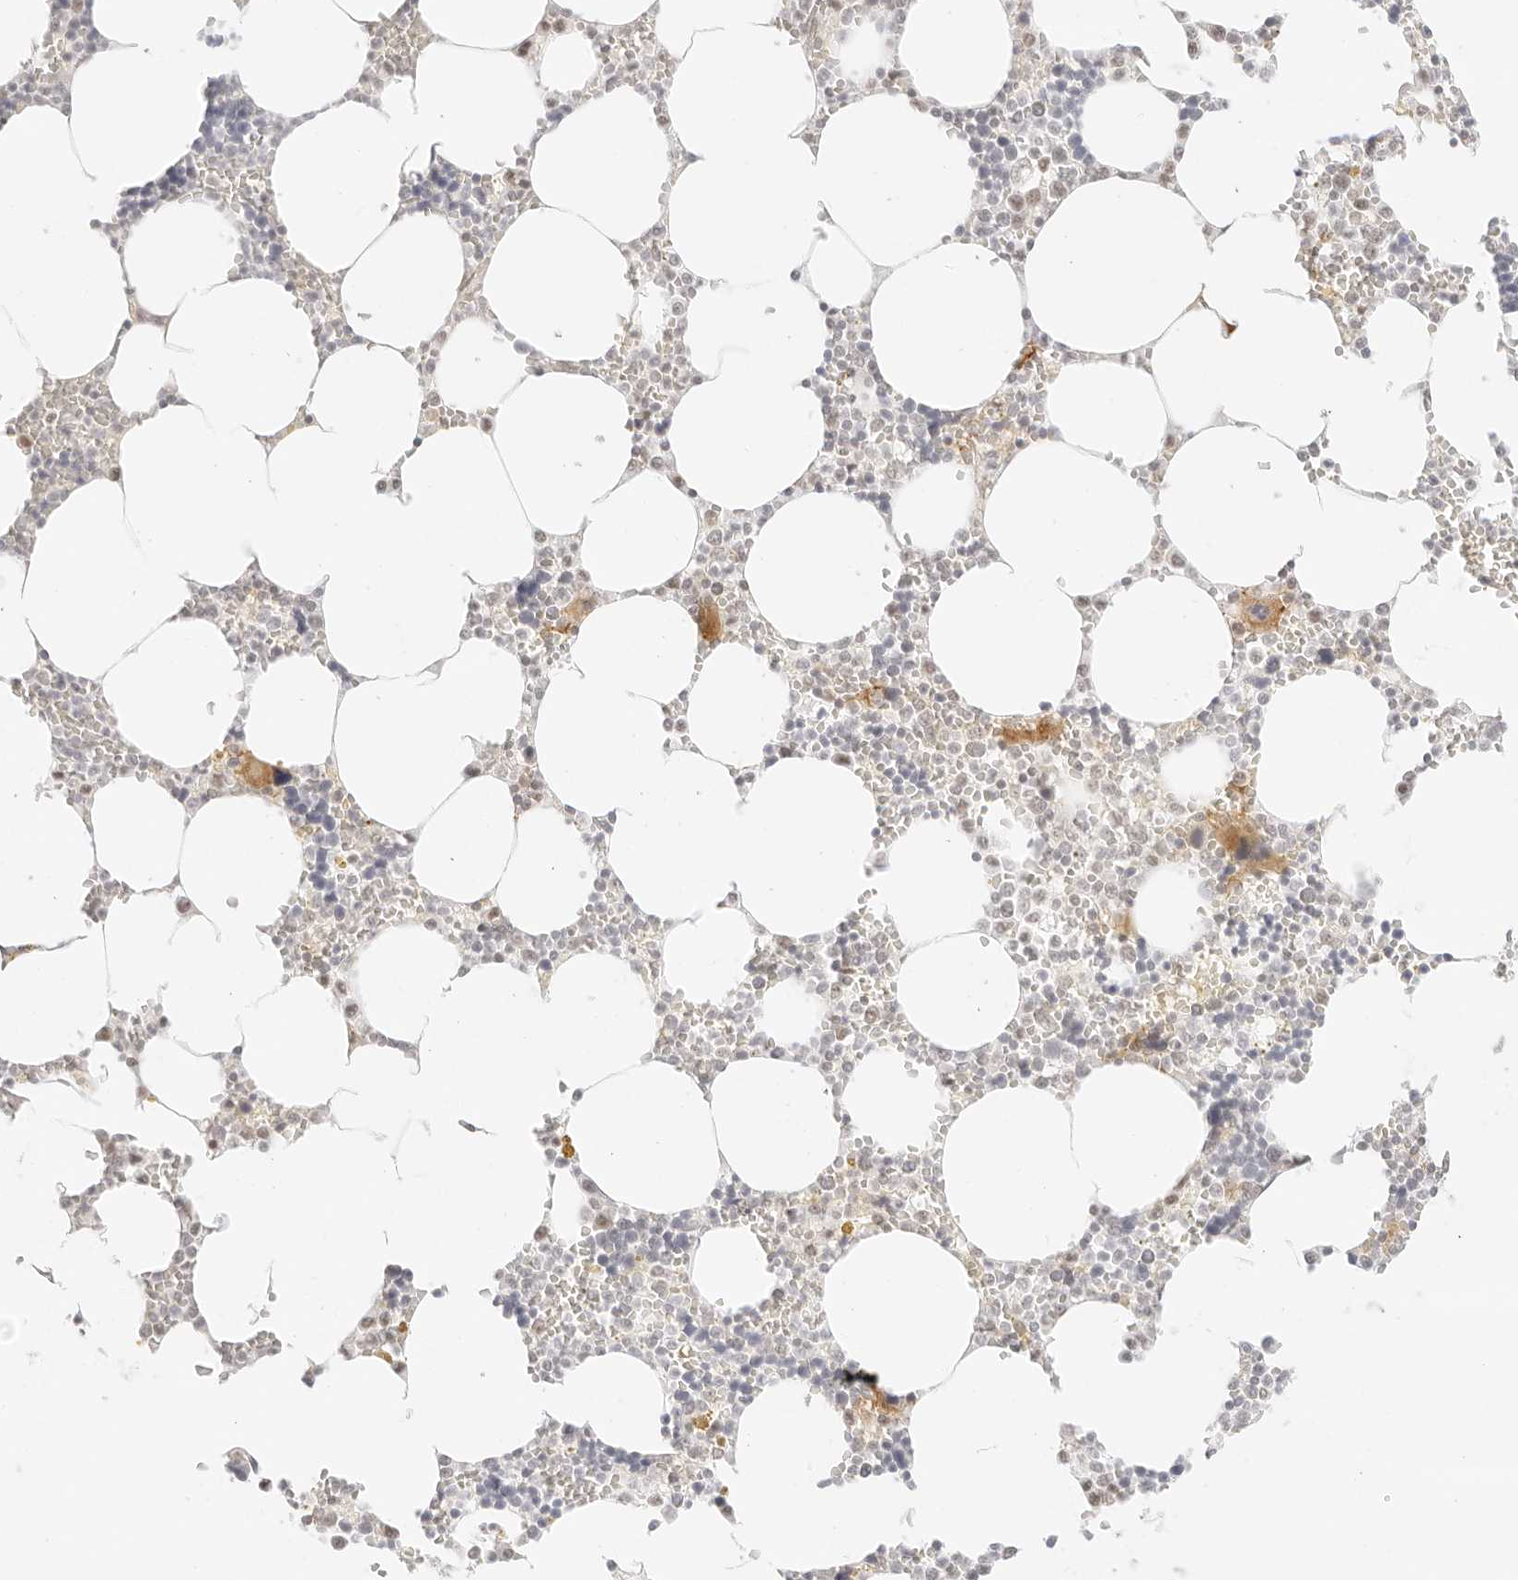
{"staining": {"intensity": "strong", "quantity": "<25%", "location": "cytoplasmic/membranous"}, "tissue": "bone marrow", "cell_type": "Hematopoietic cells", "image_type": "normal", "snomed": [{"axis": "morphology", "description": "Normal tissue, NOS"}, {"axis": "topography", "description": "Bone marrow"}], "caption": "Protein staining by immunohistochemistry displays strong cytoplasmic/membranous staining in approximately <25% of hematopoietic cells in benign bone marrow.", "gene": "ITGA6", "patient": {"sex": "male", "age": 70}}